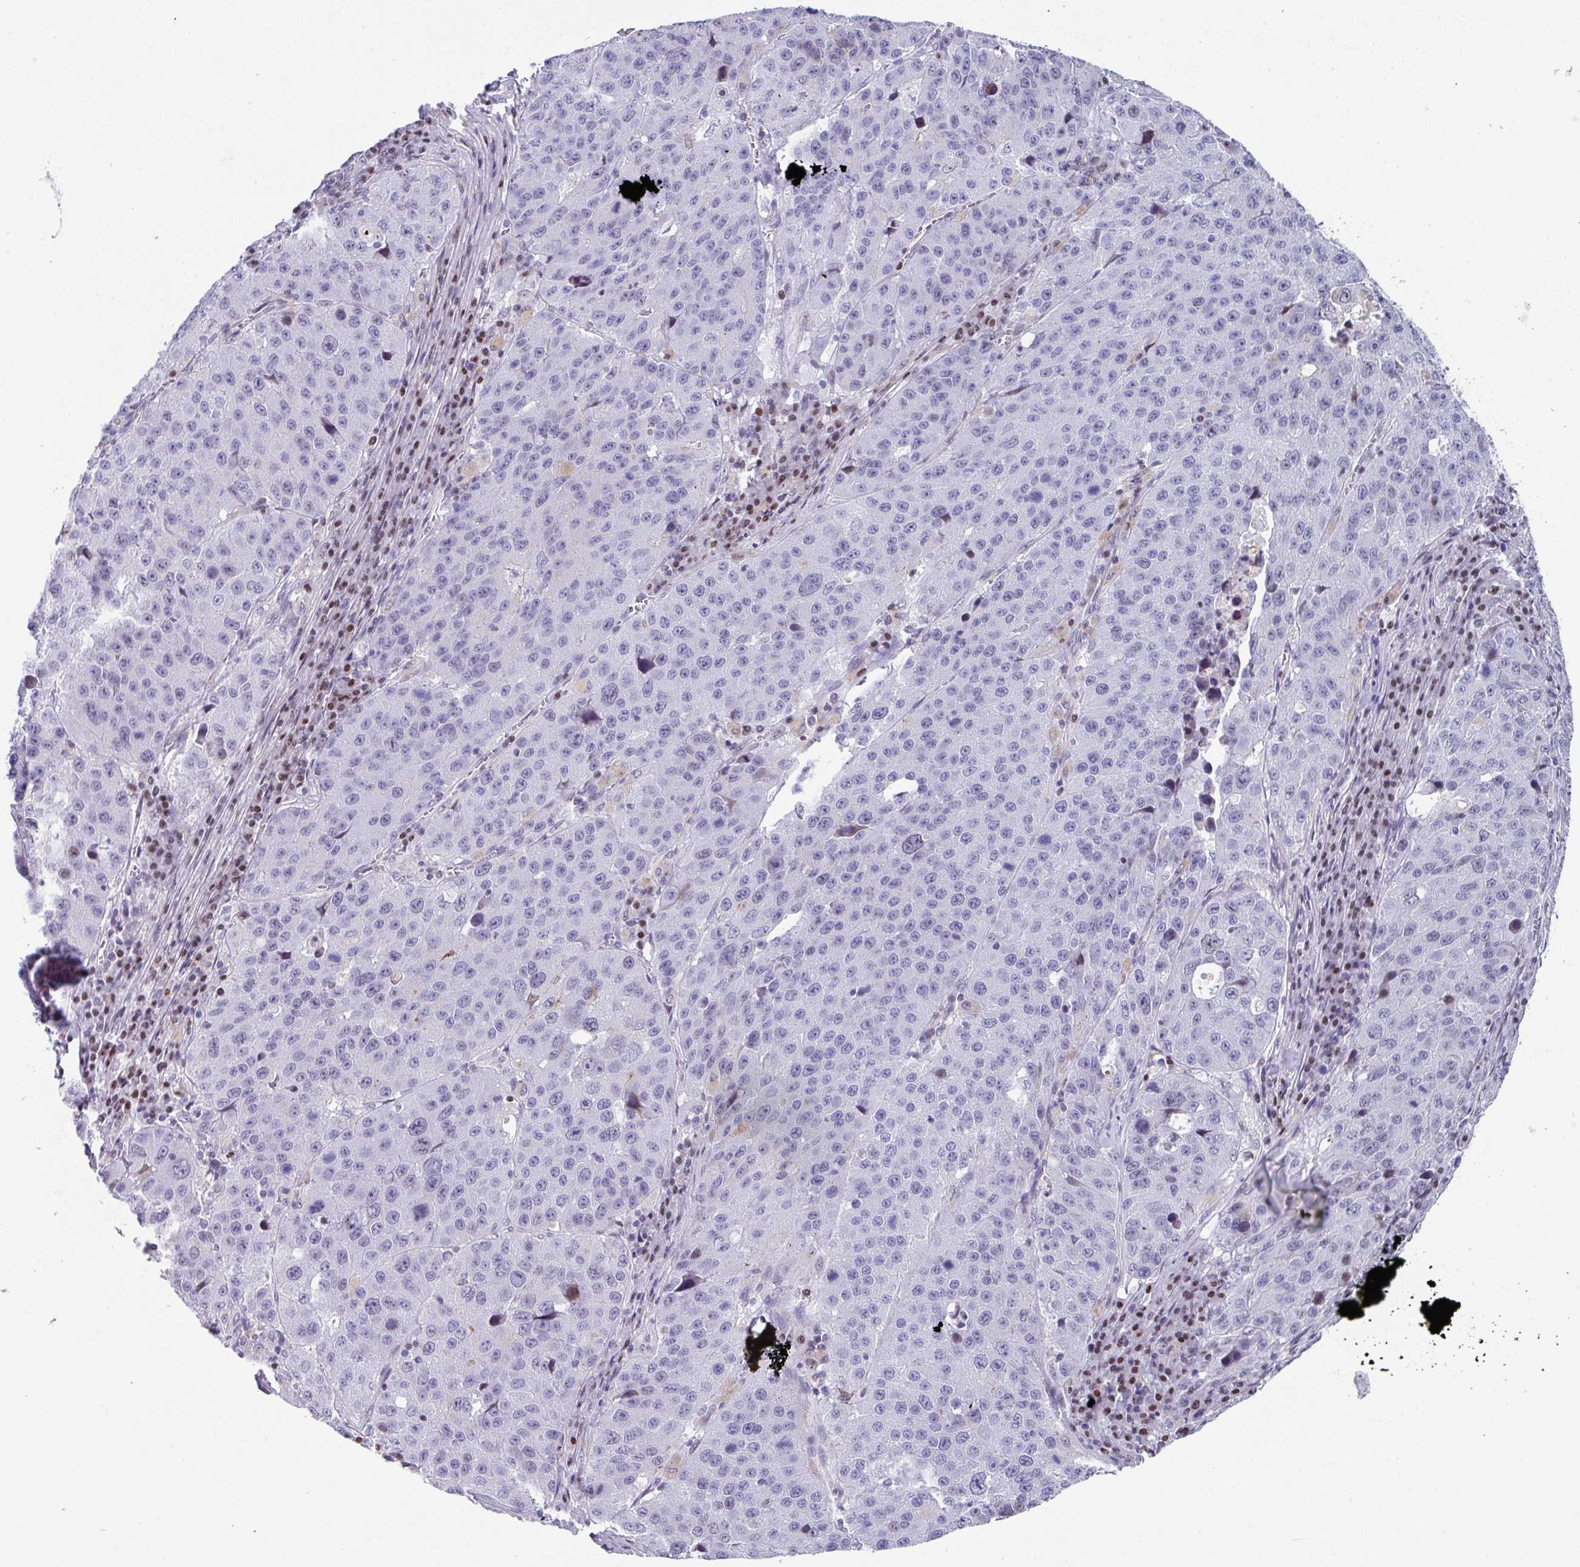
{"staining": {"intensity": "negative", "quantity": "none", "location": "none"}, "tissue": "stomach cancer", "cell_type": "Tumor cells", "image_type": "cancer", "snomed": [{"axis": "morphology", "description": "Adenocarcinoma, NOS"}, {"axis": "topography", "description": "Stomach"}], "caption": "The histopathology image demonstrates no significant expression in tumor cells of stomach cancer (adenocarcinoma).", "gene": "TCF3", "patient": {"sex": "male", "age": 71}}